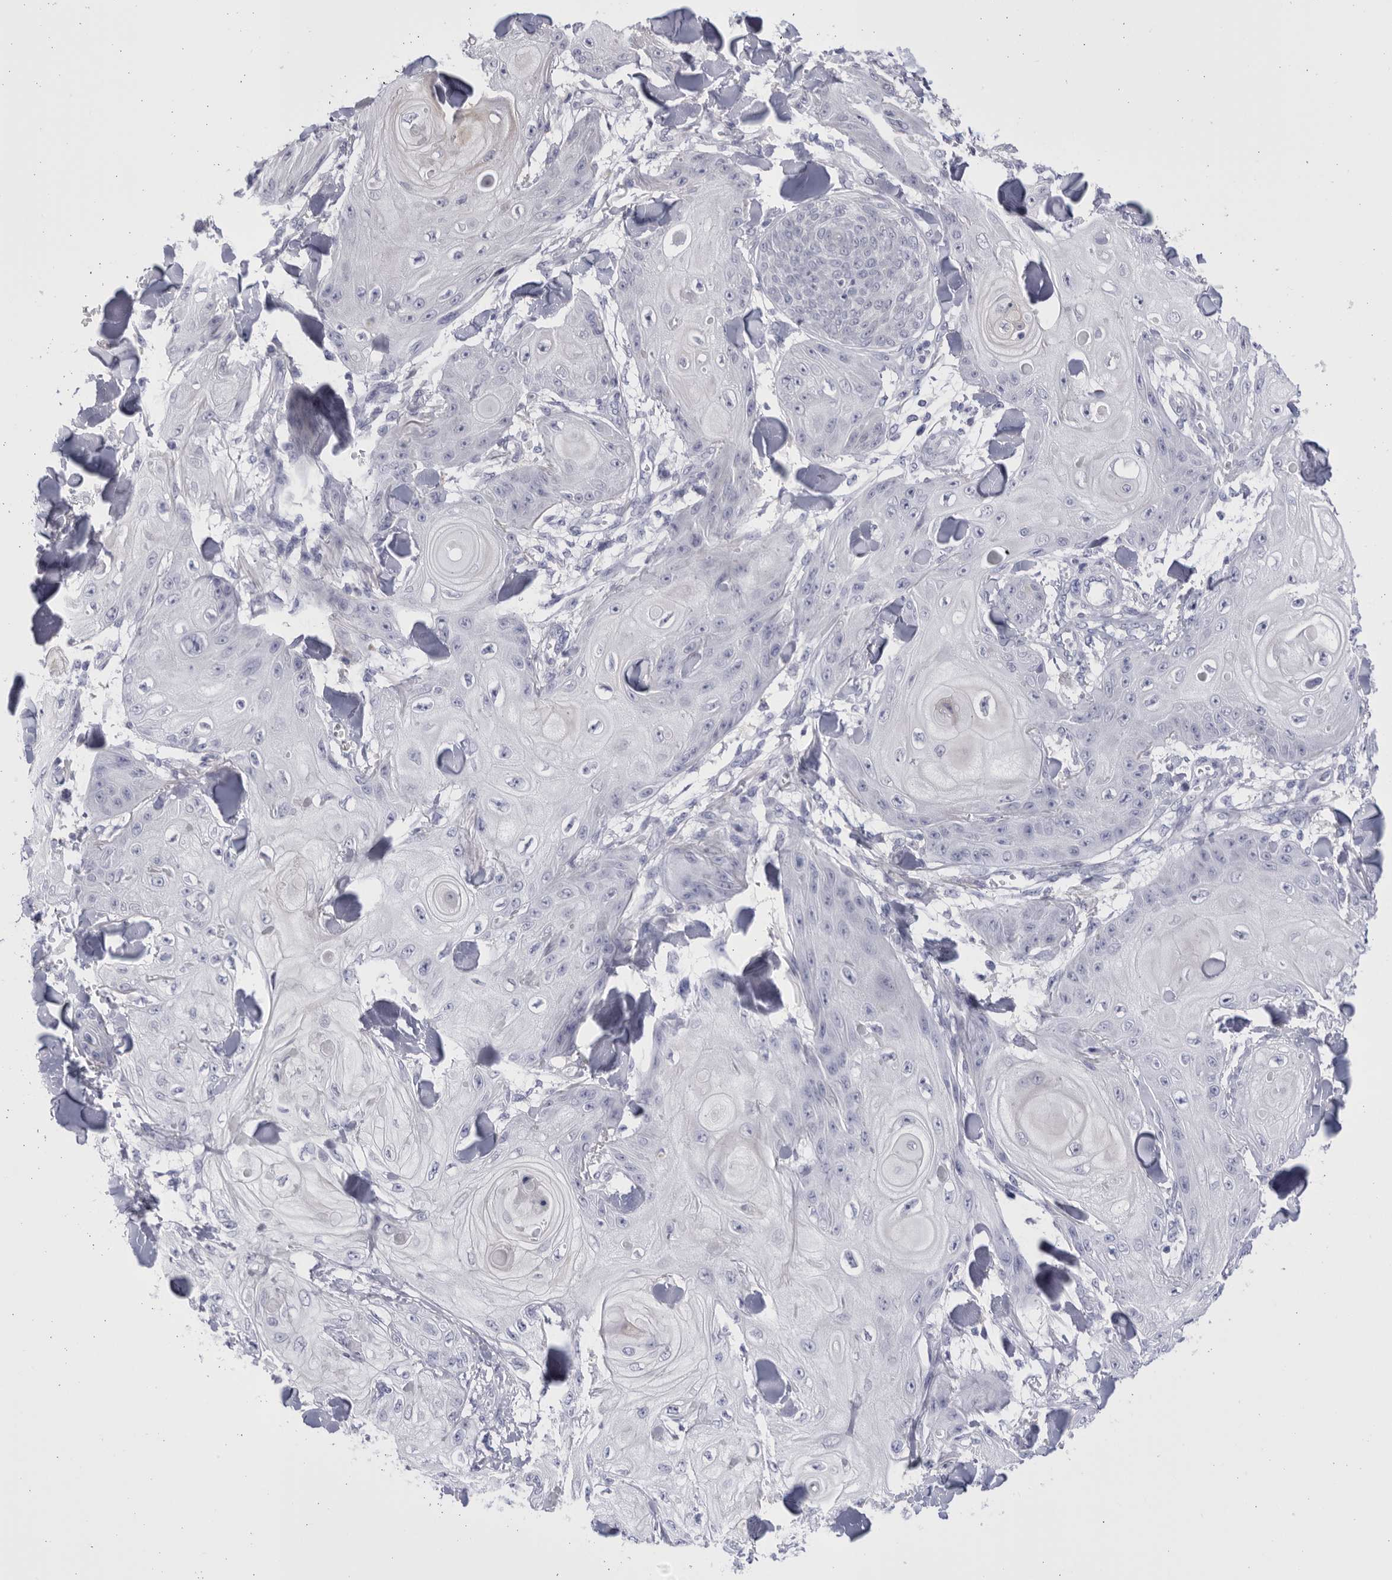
{"staining": {"intensity": "negative", "quantity": "none", "location": "none"}, "tissue": "skin cancer", "cell_type": "Tumor cells", "image_type": "cancer", "snomed": [{"axis": "morphology", "description": "Squamous cell carcinoma, NOS"}, {"axis": "topography", "description": "Skin"}], "caption": "DAB immunohistochemical staining of human skin cancer reveals no significant positivity in tumor cells. Brightfield microscopy of immunohistochemistry (IHC) stained with DAB (3,3'-diaminobenzidine) (brown) and hematoxylin (blue), captured at high magnification.", "gene": "CCDC181", "patient": {"sex": "male", "age": 74}}